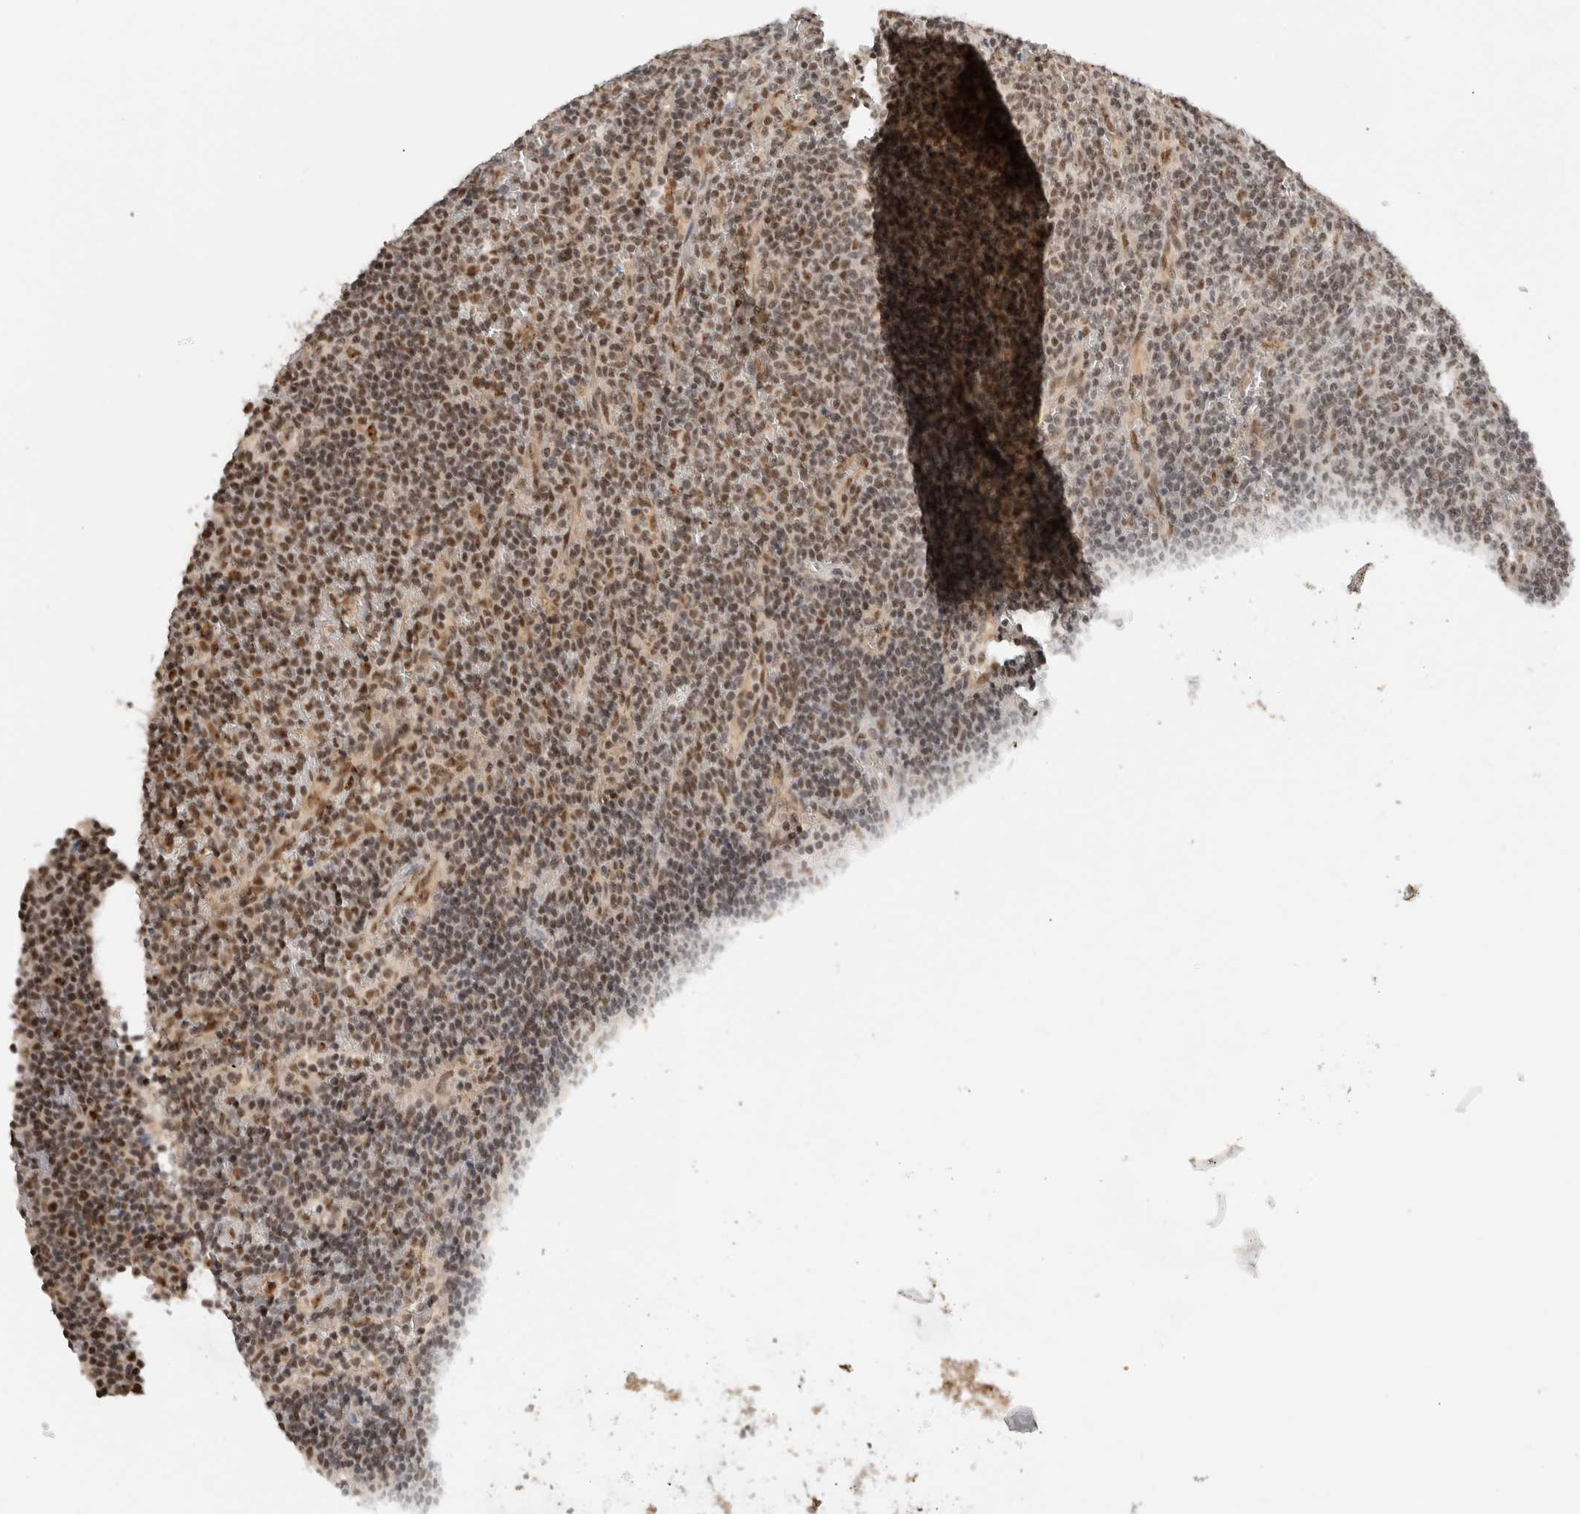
{"staining": {"intensity": "moderate", "quantity": ">75%", "location": "nuclear"}, "tissue": "lymphoma", "cell_type": "Tumor cells", "image_type": "cancer", "snomed": [{"axis": "morphology", "description": "Malignant lymphoma, non-Hodgkin's type, Low grade"}, {"axis": "topography", "description": "Spleen"}], "caption": "DAB (3,3'-diaminobenzidine) immunohistochemical staining of human malignant lymphoma, non-Hodgkin's type (low-grade) displays moderate nuclear protein positivity in about >75% of tumor cells.", "gene": "EBNA1BP2", "patient": {"sex": "female", "age": 50}}